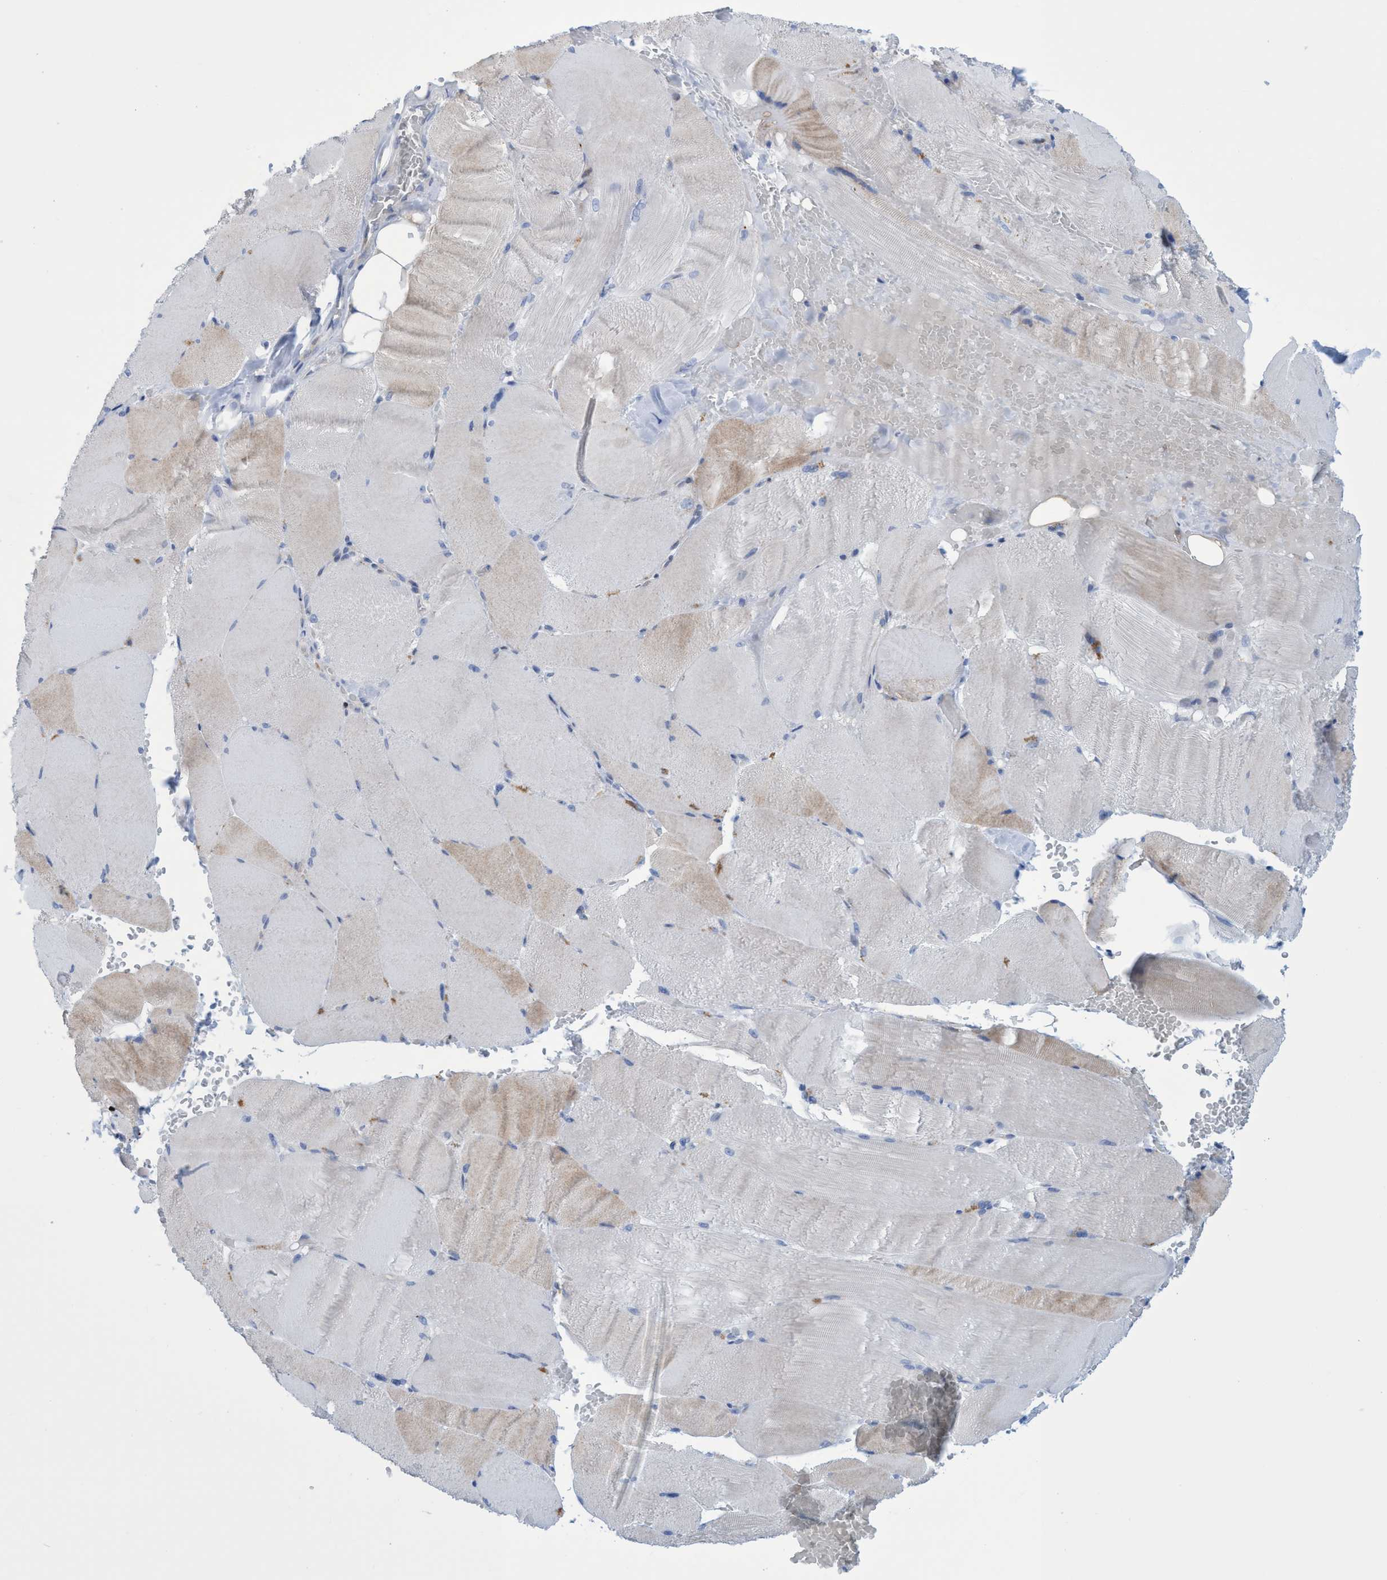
{"staining": {"intensity": "weak", "quantity": "25%-75%", "location": "cytoplasmic/membranous"}, "tissue": "skeletal muscle", "cell_type": "Myocytes", "image_type": "normal", "snomed": [{"axis": "morphology", "description": "Normal tissue, NOS"}, {"axis": "topography", "description": "Skin"}, {"axis": "topography", "description": "Skeletal muscle"}], "caption": "A brown stain shows weak cytoplasmic/membranous positivity of a protein in myocytes of normal human skeletal muscle. The staining was performed using DAB (3,3'-diaminobenzidine), with brown indicating positive protein expression. Nuclei are stained blue with hematoxylin.", "gene": "R3HCC1", "patient": {"sex": "male", "age": 83}}